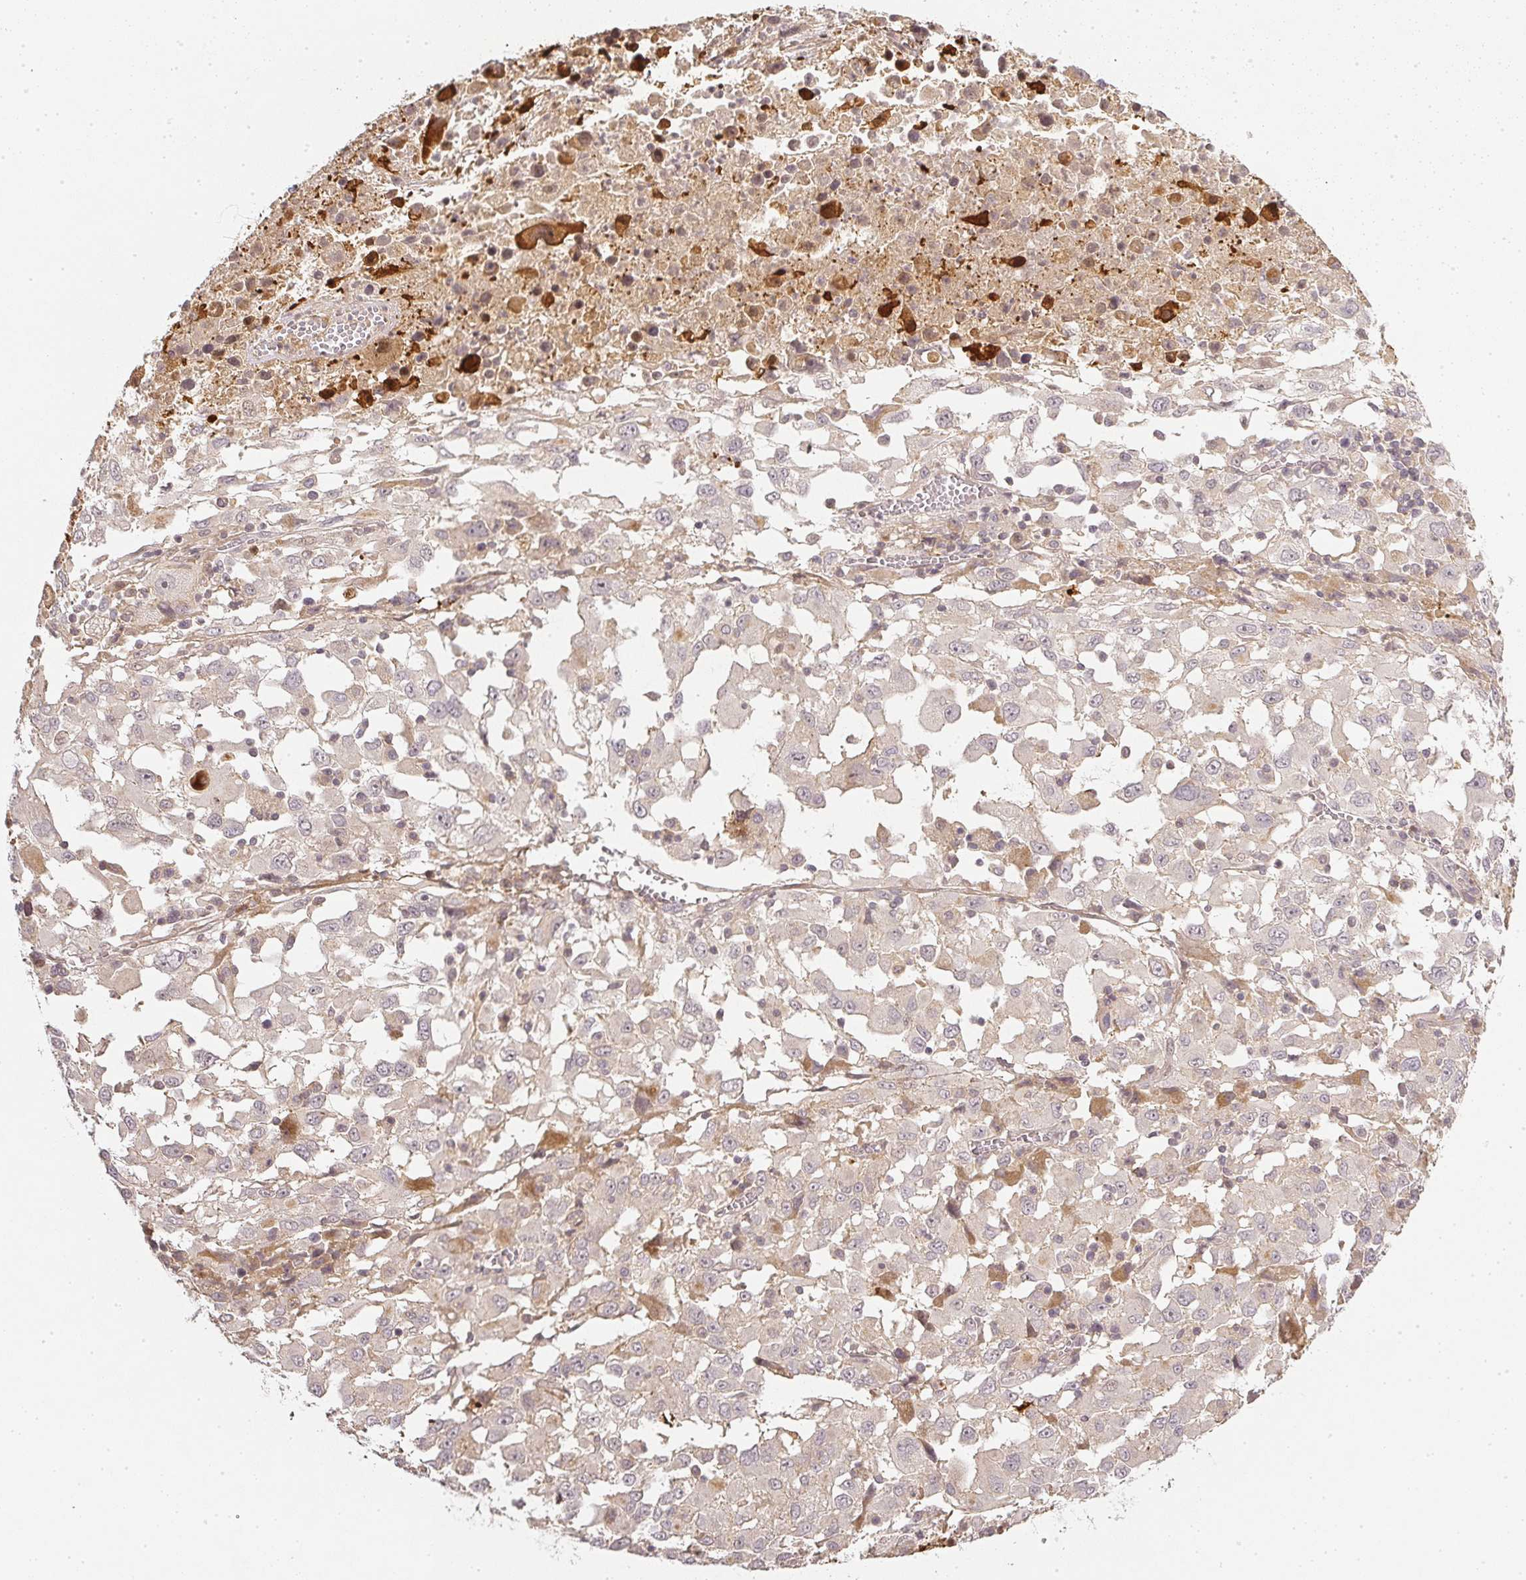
{"staining": {"intensity": "negative", "quantity": "none", "location": "none"}, "tissue": "melanoma", "cell_type": "Tumor cells", "image_type": "cancer", "snomed": [{"axis": "morphology", "description": "Malignant melanoma, Metastatic site"}, {"axis": "topography", "description": "Soft tissue"}], "caption": "Tumor cells show no significant protein expression in melanoma.", "gene": "SERPINE1", "patient": {"sex": "male", "age": 50}}